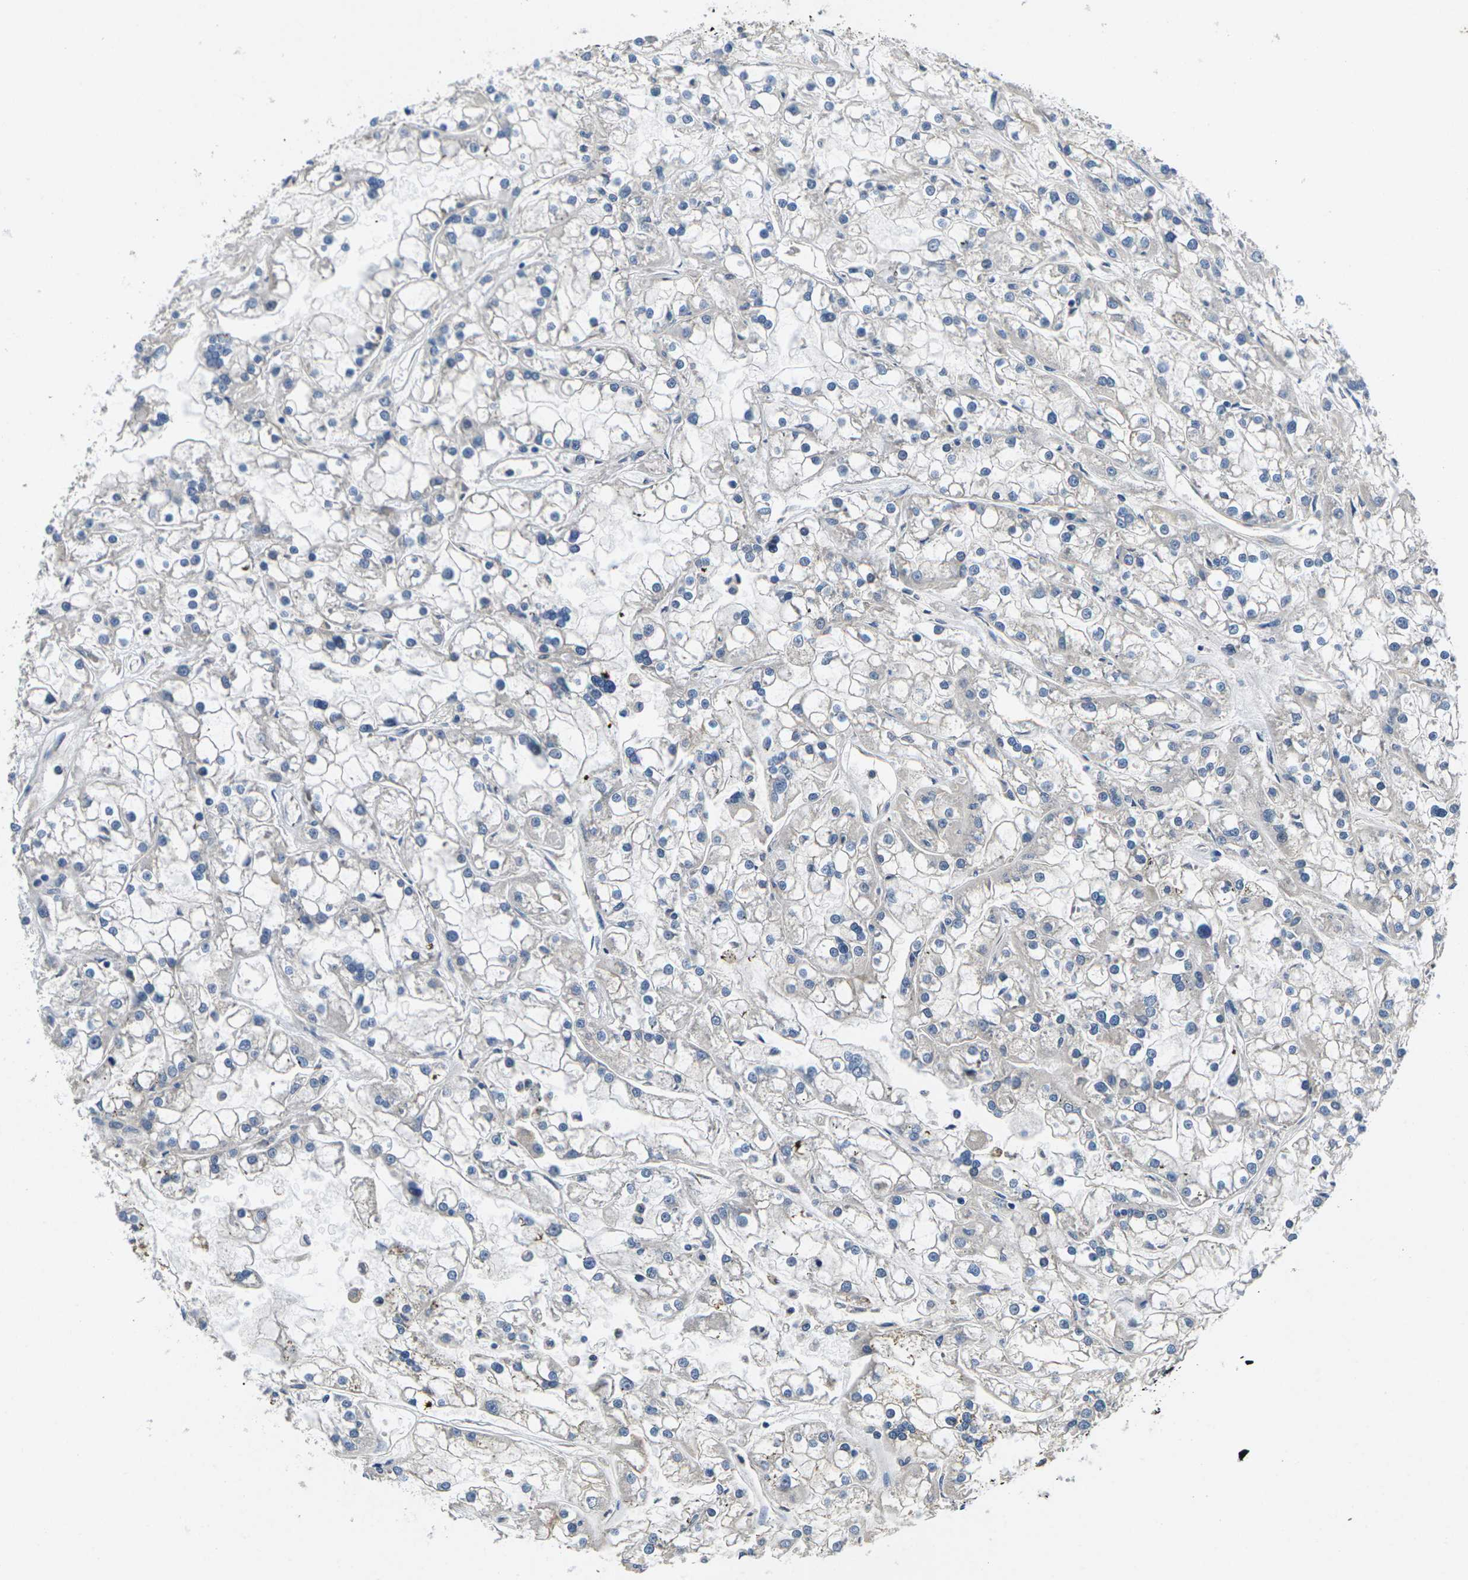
{"staining": {"intensity": "negative", "quantity": "none", "location": "none"}, "tissue": "renal cancer", "cell_type": "Tumor cells", "image_type": "cancer", "snomed": [{"axis": "morphology", "description": "Adenocarcinoma, NOS"}, {"axis": "topography", "description": "Kidney"}], "caption": "A high-resolution histopathology image shows IHC staining of renal adenocarcinoma, which displays no significant positivity in tumor cells. (DAB immunohistochemistry (IHC) with hematoxylin counter stain).", "gene": "PLCE1", "patient": {"sex": "female", "age": 52}}